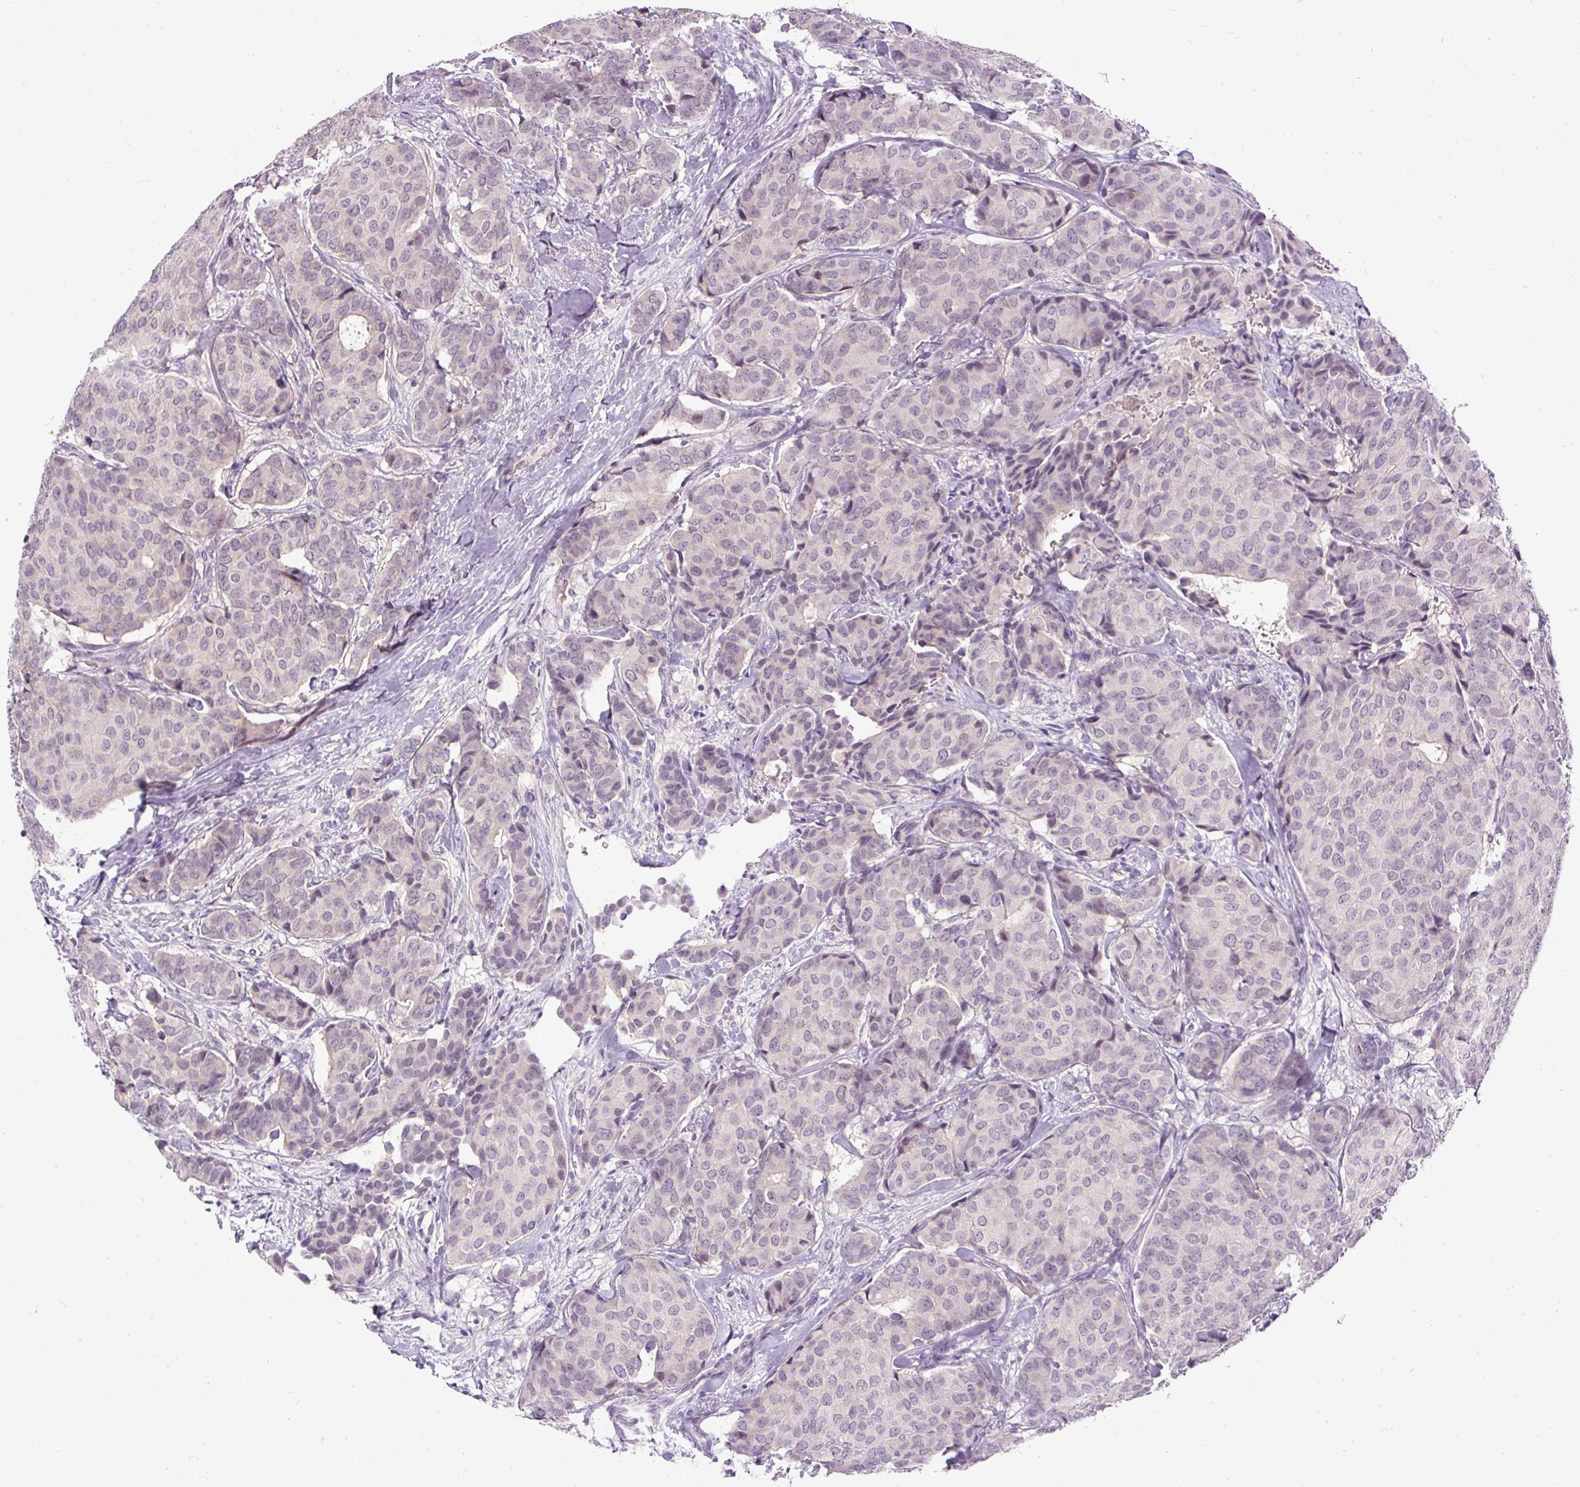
{"staining": {"intensity": "negative", "quantity": "none", "location": "none"}, "tissue": "breast cancer", "cell_type": "Tumor cells", "image_type": "cancer", "snomed": [{"axis": "morphology", "description": "Duct carcinoma"}, {"axis": "topography", "description": "Breast"}], "caption": "DAB (3,3'-diaminobenzidine) immunohistochemical staining of human breast cancer (intraductal carcinoma) reveals no significant positivity in tumor cells. Brightfield microscopy of IHC stained with DAB (3,3'-diaminobenzidine) (brown) and hematoxylin (blue), captured at high magnification.", "gene": "FAM117B", "patient": {"sex": "female", "age": 75}}